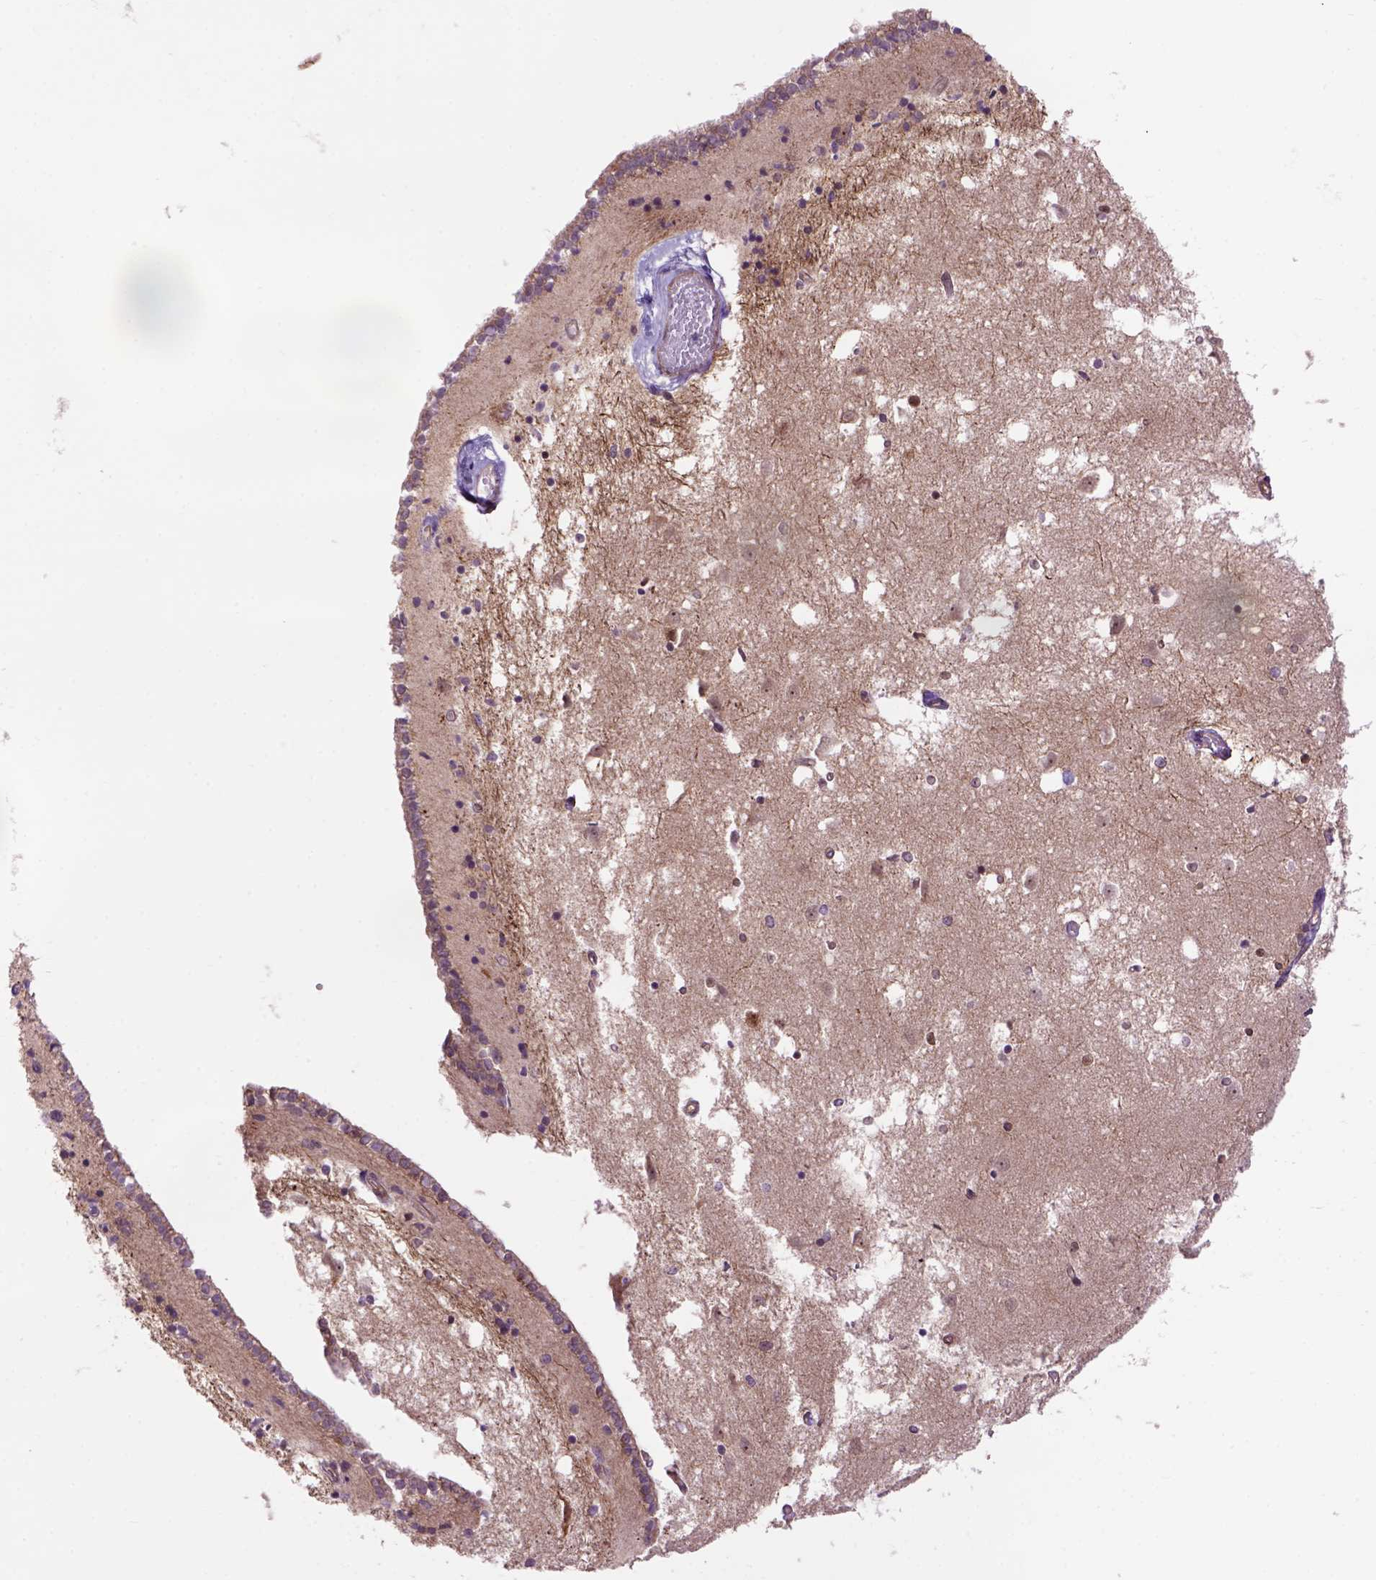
{"staining": {"intensity": "moderate", "quantity": ">75%", "location": "cytoplasmic/membranous"}, "tissue": "caudate", "cell_type": "Glial cells", "image_type": "normal", "snomed": [{"axis": "morphology", "description": "Normal tissue, NOS"}, {"axis": "topography", "description": "Lateral ventricle wall"}], "caption": "Immunohistochemical staining of normal caudate reveals >75% levels of moderate cytoplasmic/membranous protein staining in approximately >75% of glial cells. (brown staining indicates protein expression, while blue staining denotes nuclei).", "gene": "CASKIN2", "patient": {"sex": "male", "age": 54}}